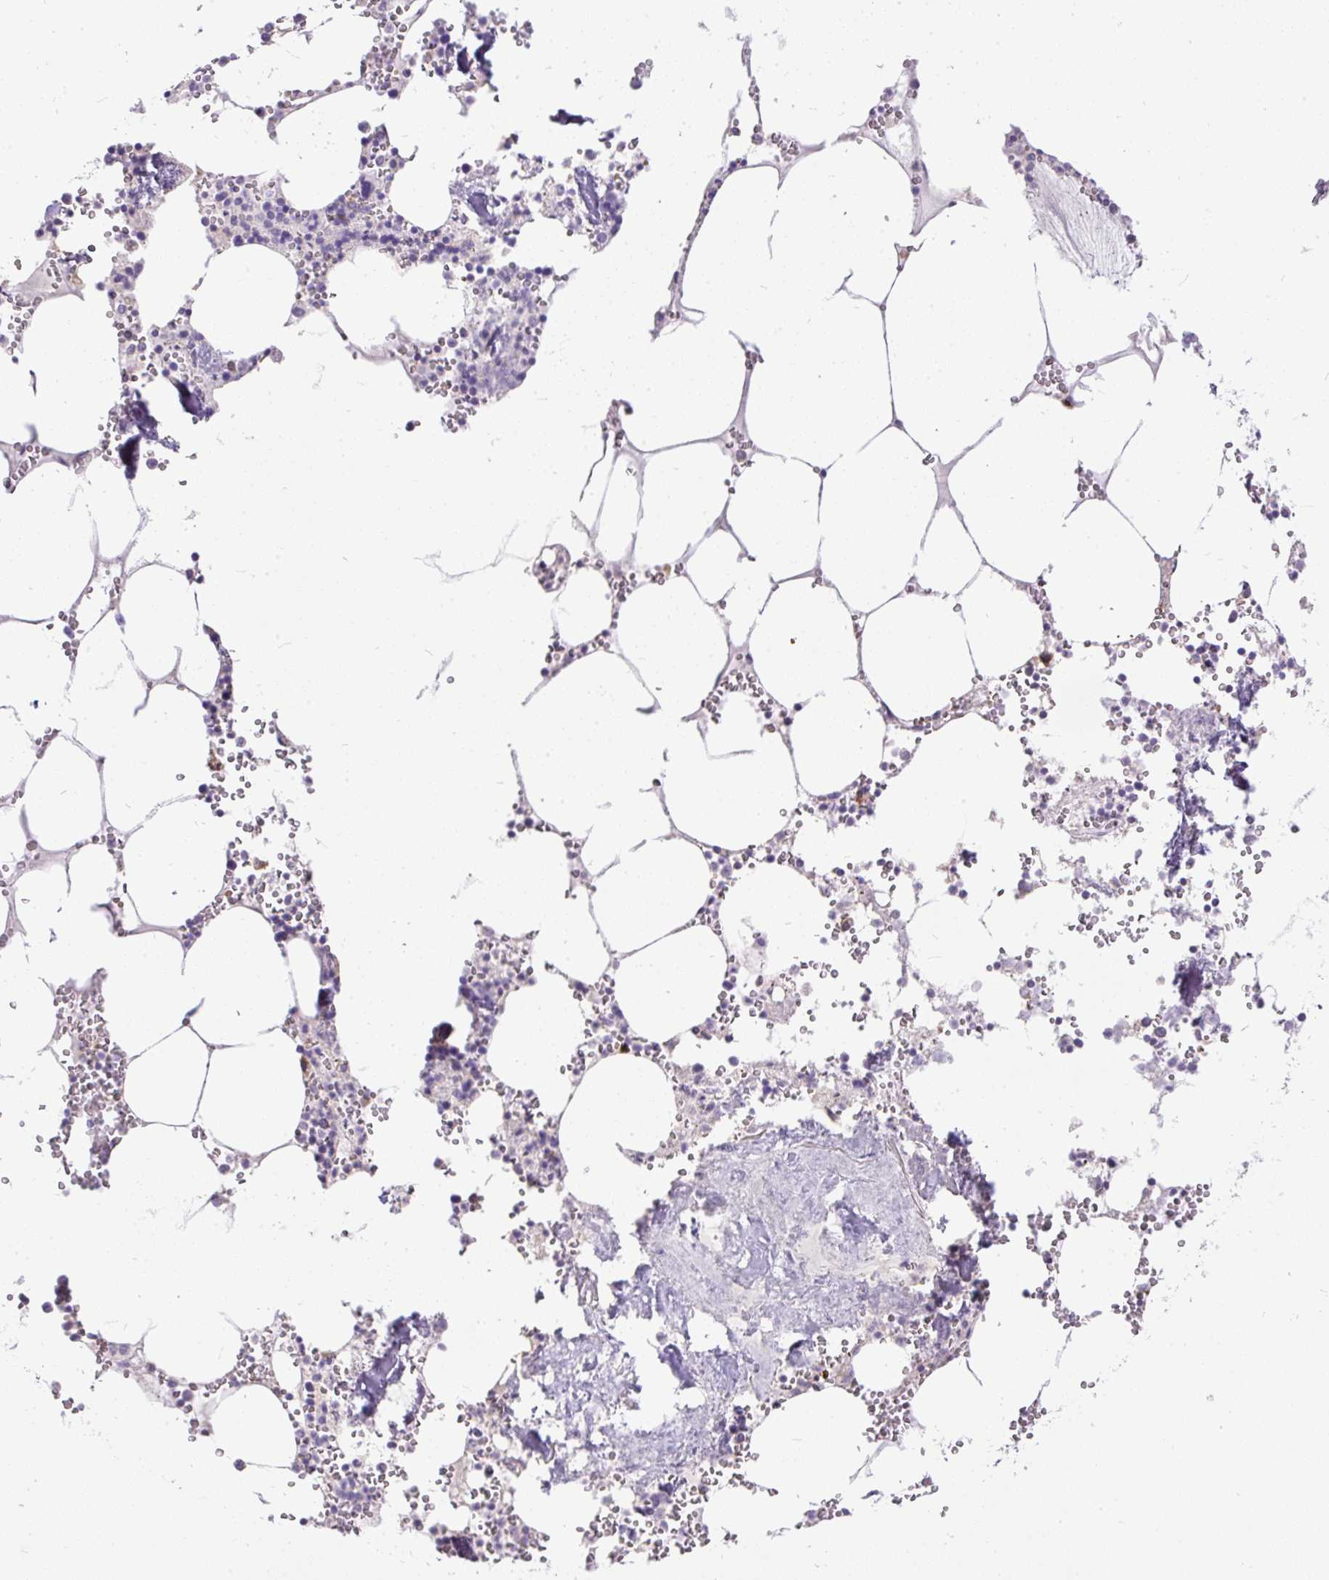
{"staining": {"intensity": "negative", "quantity": "none", "location": "none"}, "tissue": "bone marrow", "cell_type": "Hematopoietic cells", "image_type": "normal", "snomed": [{"axis": "morphology", "description": "Normal tissue, NOS"}, {"axis": "topography", "description": "Bone marrow"}], "caption": "Immunohistochemical staining of normal human bone marrow displays no significant positivity in hematopoietic cells. (DAB (3,3'-diaminobenzidine) immunohistochemistry, high magnification).", "gene": "GBX1", "patient": {"sex": "male", "age": 54}}